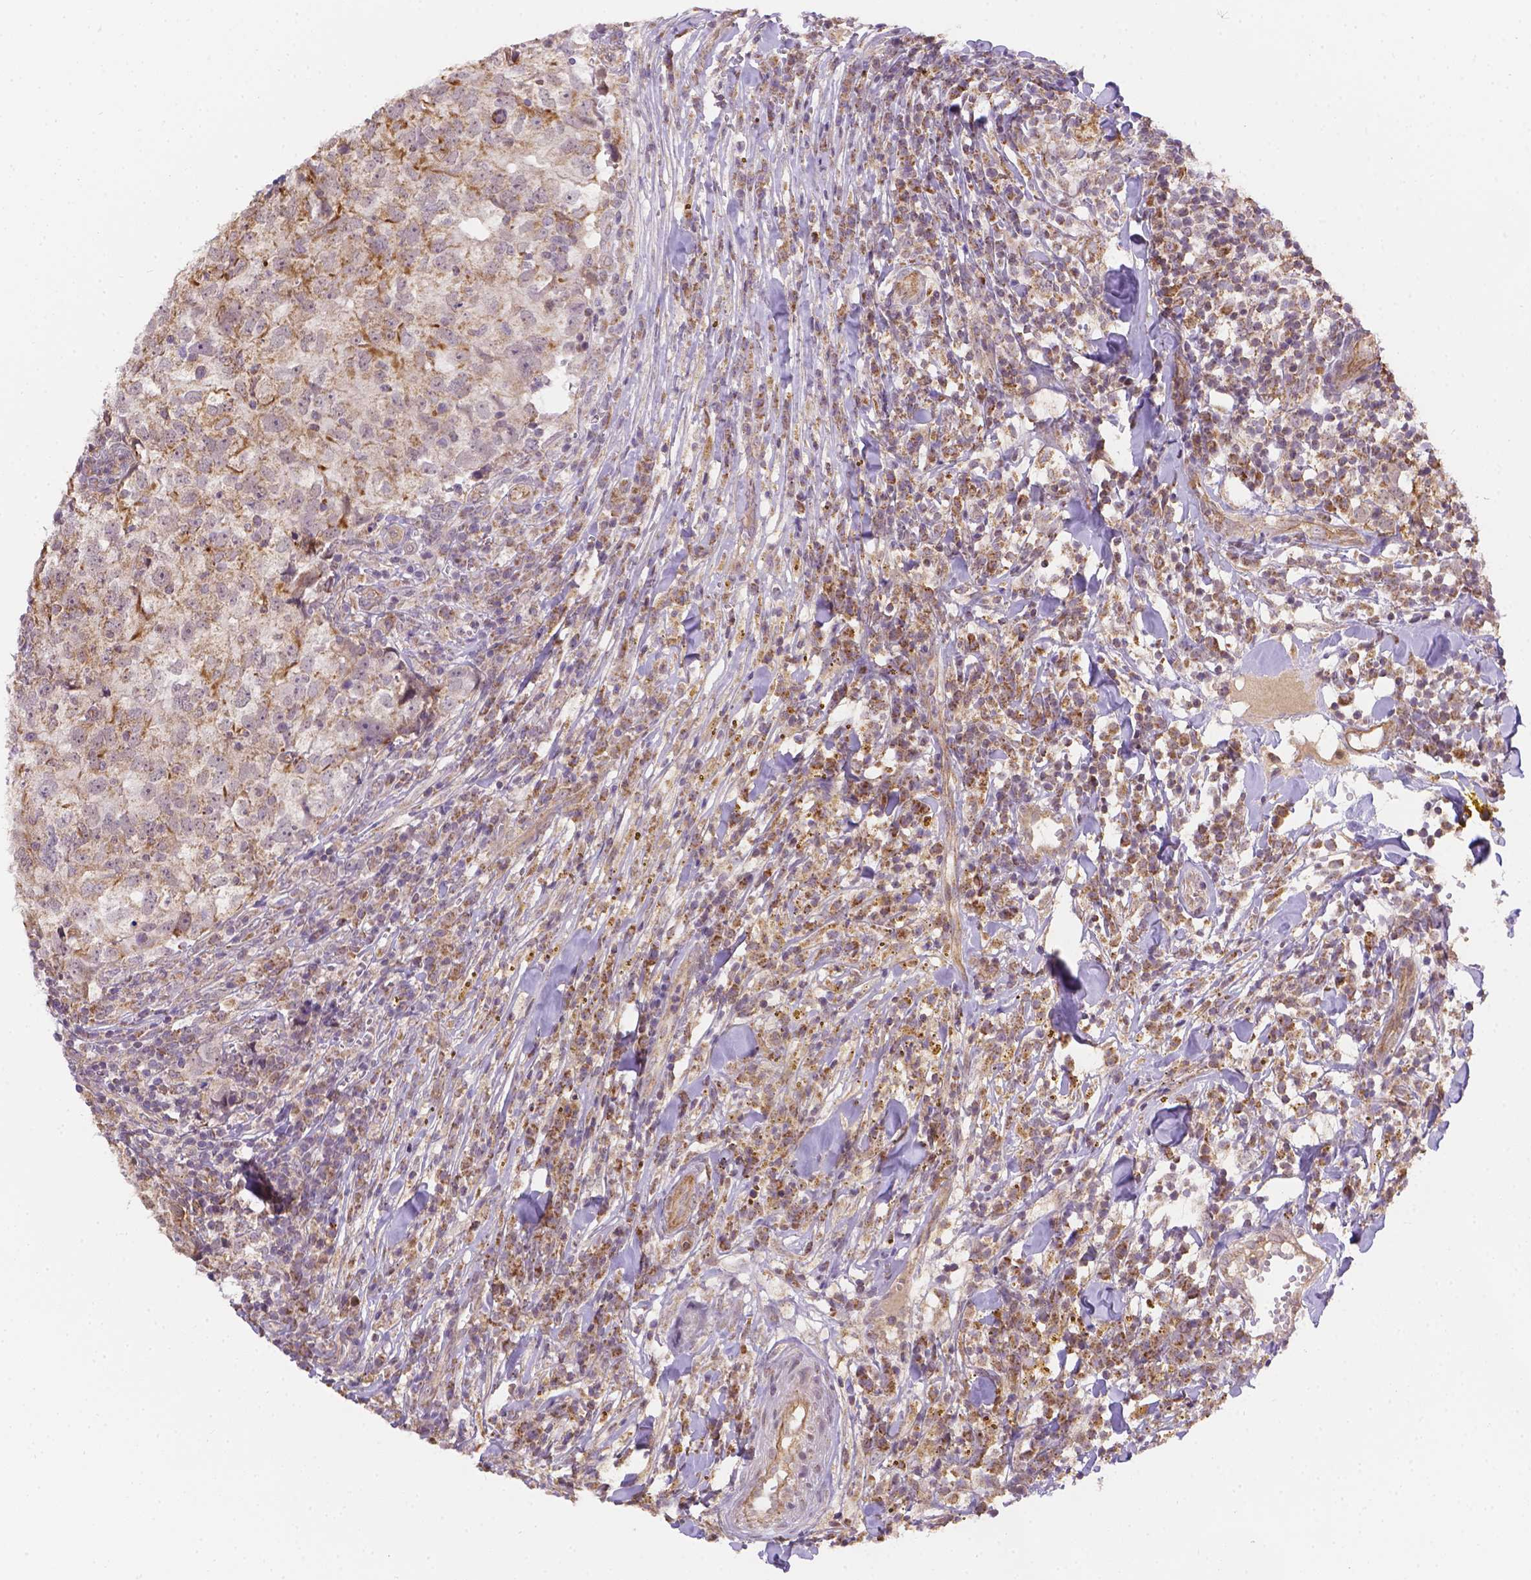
{"staining": {"intensity": "moderate", "quantity": "25%-75%", "location": "cytoplasmic/membranous"}, "tissue": "breast cancer", "cell_type": "Tumor cells", "image_type": "cancer", "snomed": [{"axis": "morphology", "description": "Duct carcinoma"}, {"axis": "topography", "description": "Breast"}], "caption": "Moderate cytoplasmic/membranous protein staining is present in about 25%-75% of tumor cells in breast cancer. The protein of interest is shown in brown color, while the nuclei are stained blue.", "gene": "CYYR1", "patient": {"sex": "female", "age": 30}}